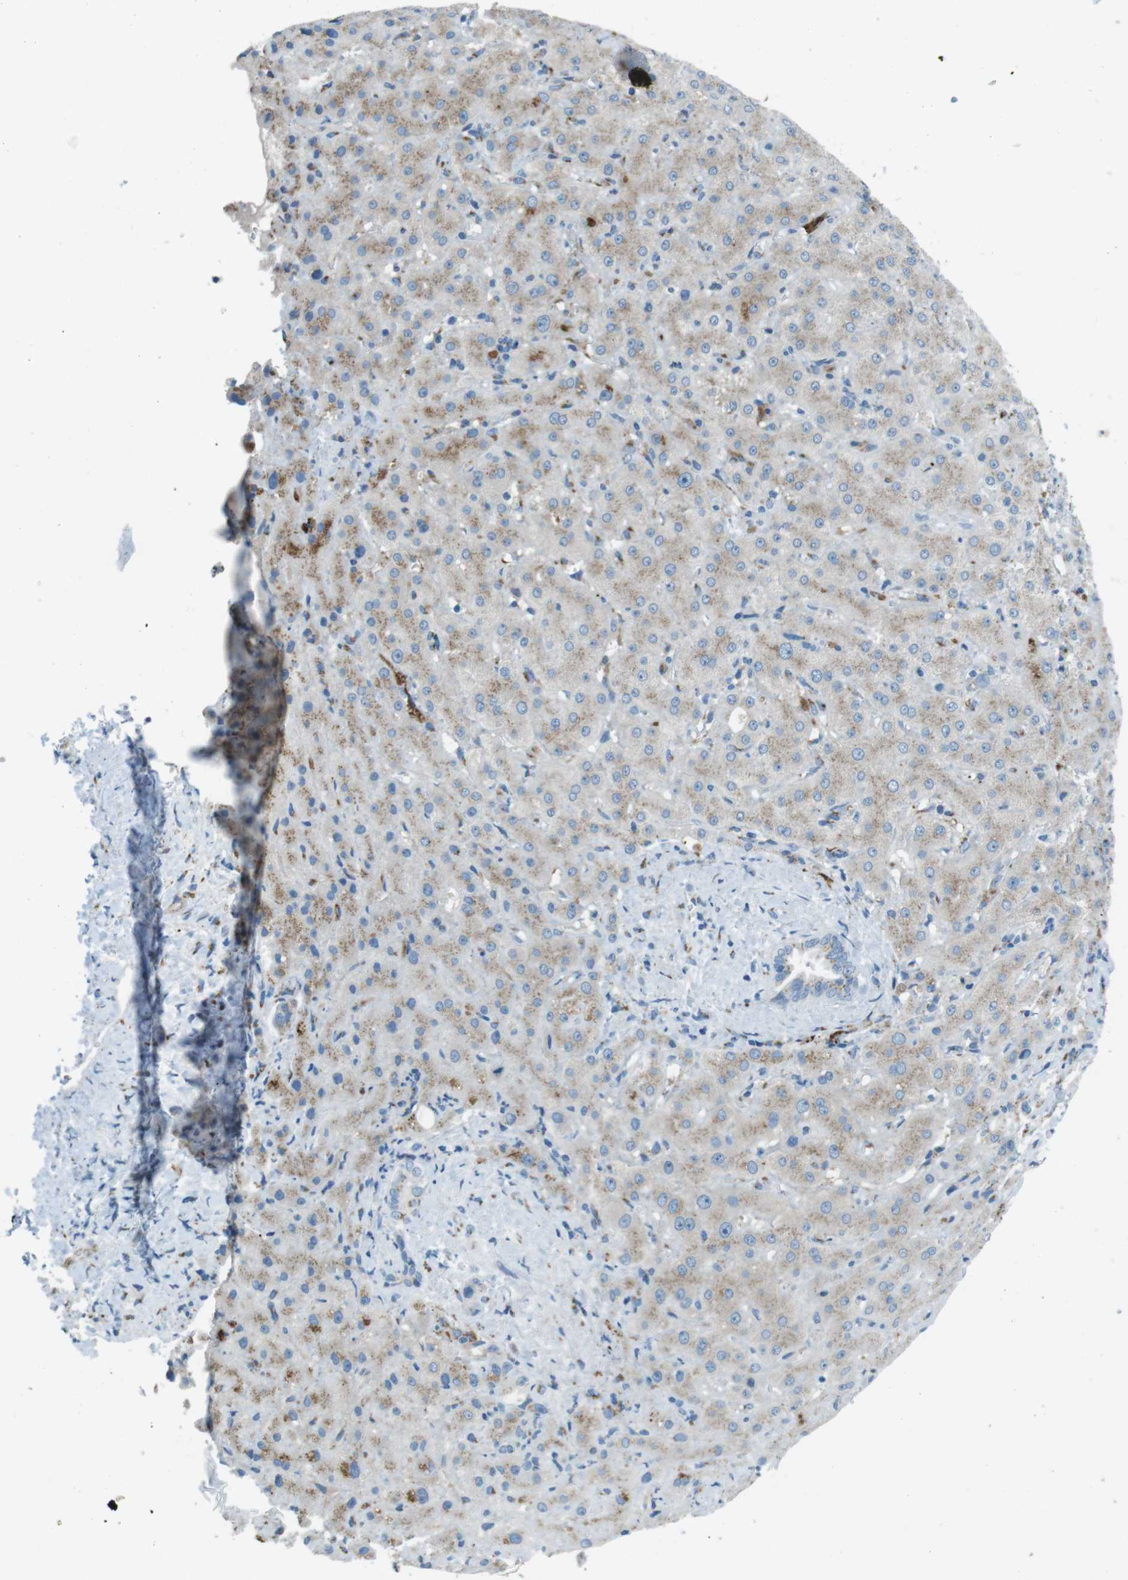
{"staining": {"intensity": "moderate", "quantity": "25%-75%", "location": "cytoplasmic/membranous"}, "tissue": "liver cancer", "cell_type": "Tumor cells", "image_type": "cancer", "snomed": [{"axis": "morphology", "description": "Cholangiocarcinoma"}, {"axis": "topography", "description": "Liver"}], "caption": "An image showing moderate cytoplasmic/membranous expression in approximately 25%-75% of tumor cells in liver cancer (cholangiocarcinoma), as visualized by brown immunohistochemical staining.", "gene": "TXNDC15", "patient": {"sex": "female", "age": 65}}